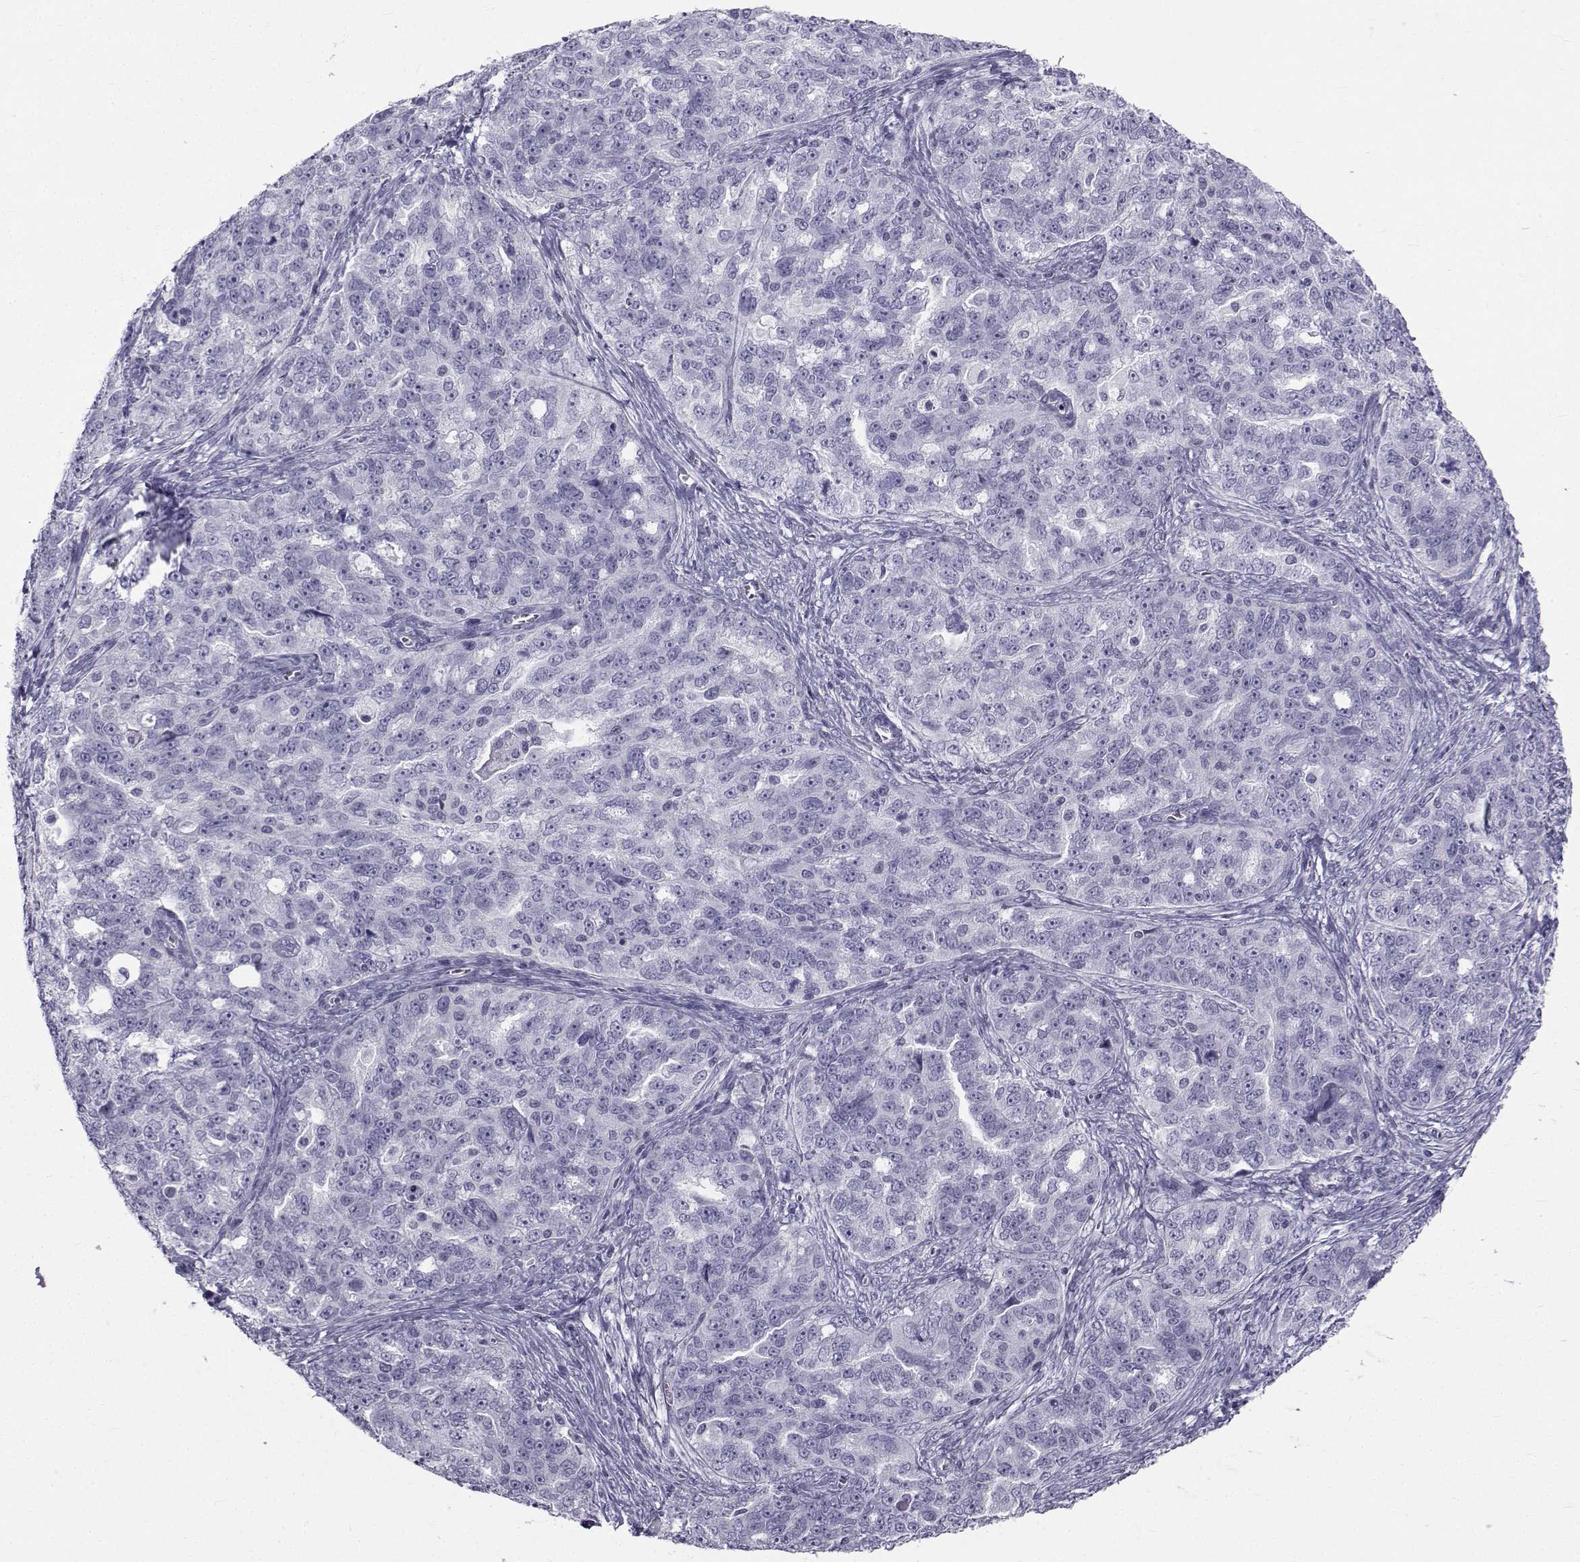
{"staining": {"intensity": "negative", "quantity": "none", "location": "none"}, "tissue": "ovarian cancer", "cell_type": "Tumor cells", "image_type": "cancer", "snomed": [{"axis": "morphology", "description": "Cystadenocarcinoma, serous, NOS"}, {"axis": "topography", "description": "Ovary"}], "caption": "IHC micrograph of ovarian serous cystadenocarcinoma stained for a protein (brown), which demonstrates no staining in tumor cells. (DAB (3,3'-diaminobenzidine) immunohistochemistry (IHC) with hematoxylin counter stain).", "gene": "SPANXD", "patient": {"sex": "female", "age": 51}}